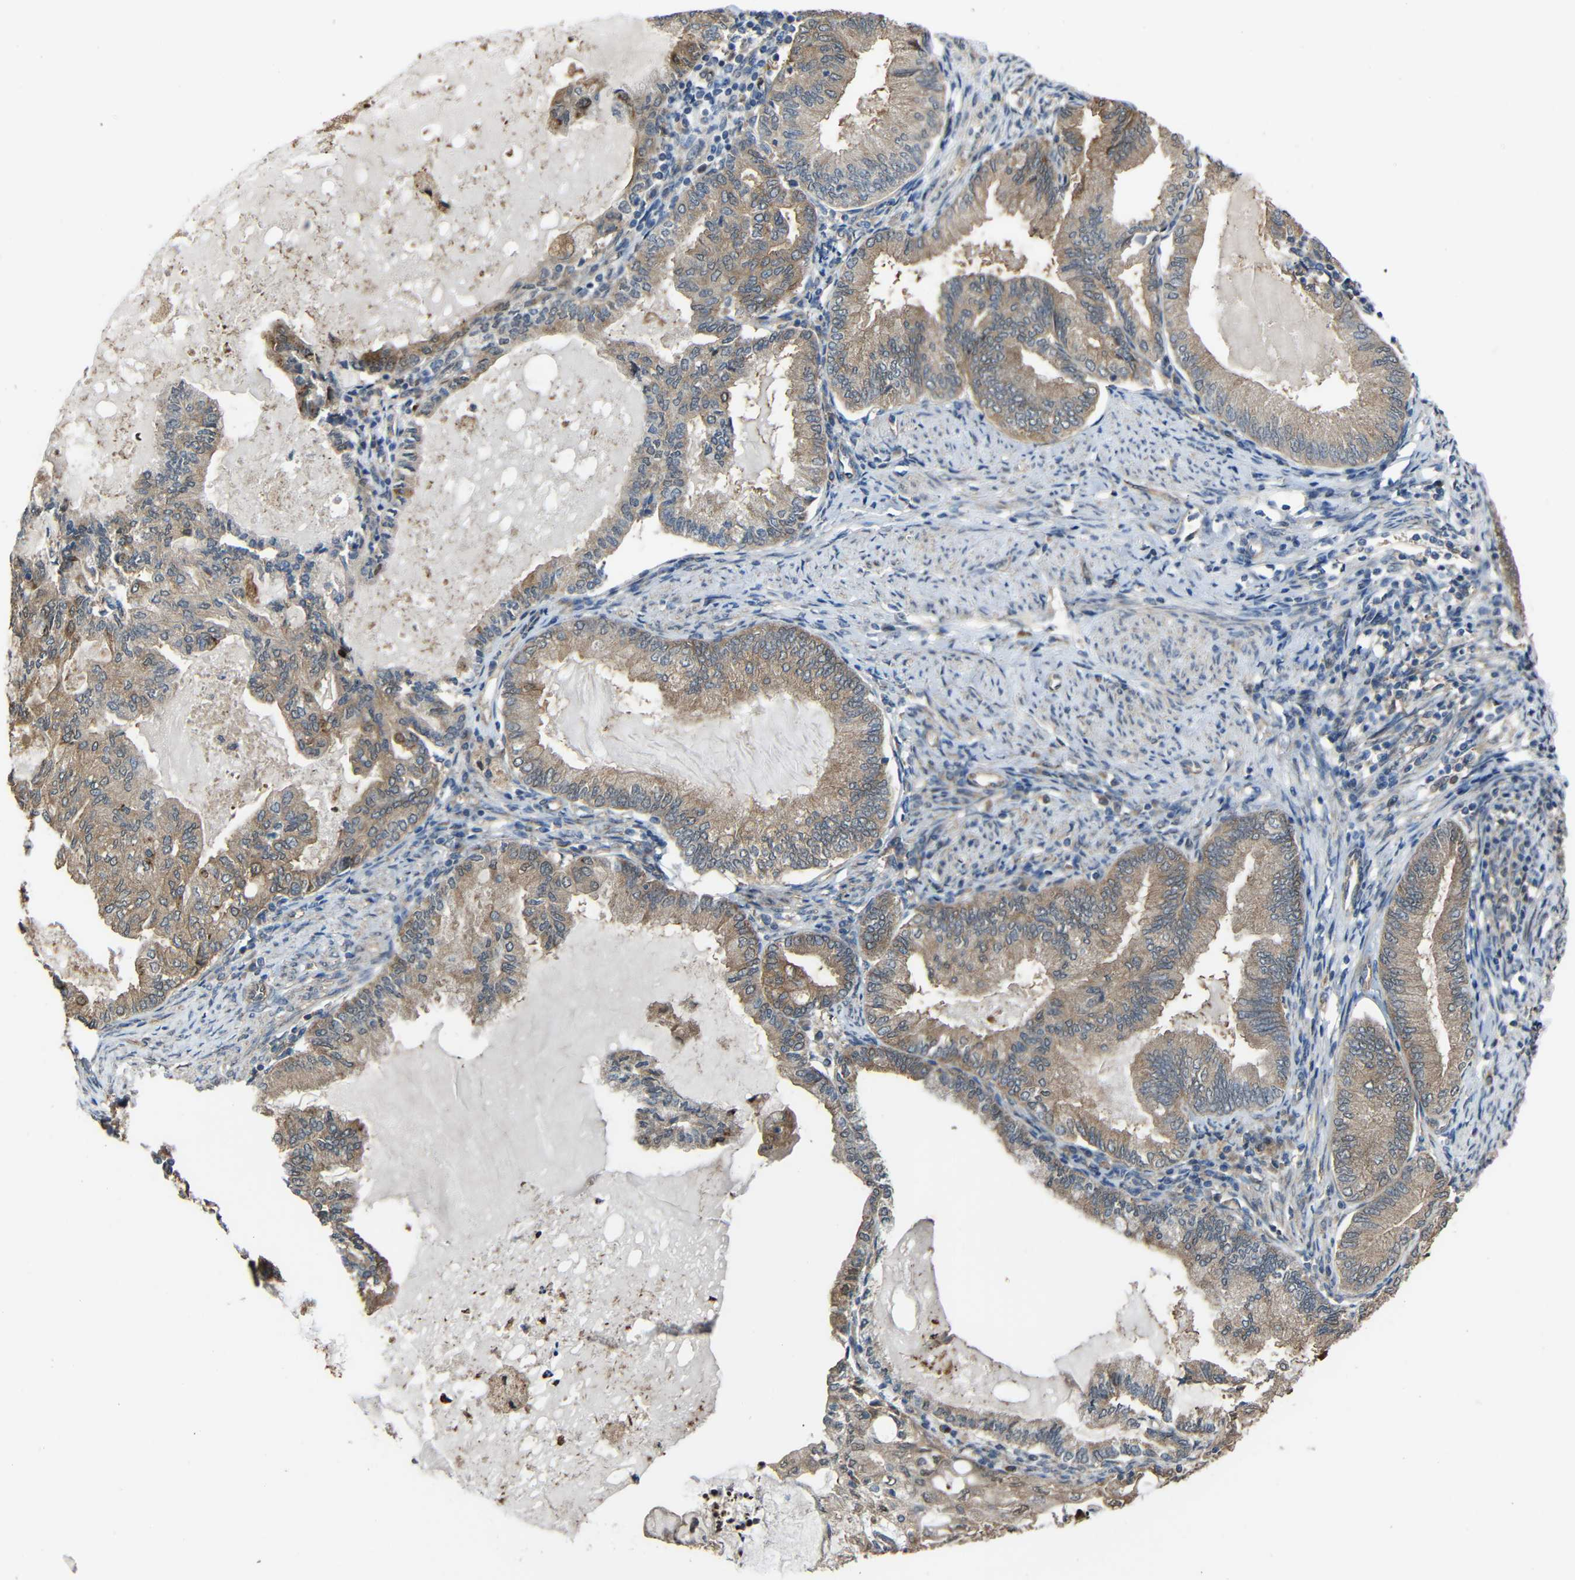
{"staining": {"intensity": "moderate", "quantity": ">75%", "location": "cytoplasmic/membranous"}, "tissue": "endometrial cancer", "cell_type": "Tumor cells", "image_type": "cancer", "snomed": [{"axis": "morphology", "description": "Adenocarcinoma, NOS"}, {"axis": "topography", "description": "Endometrium"}], "caption": "IHC image of neoplastic tissue: endometrial adenocarcinoma stained using immunohistochemistry (IHC) demonstrates medium levels of moderate protein expression localized specifically in the cytoplasmic/membranous of tumor cells, appearing as a cytoplasmic/membranous brown color.", "gene": "CHST9", "patient": {"sex": "female", "age": 86}}